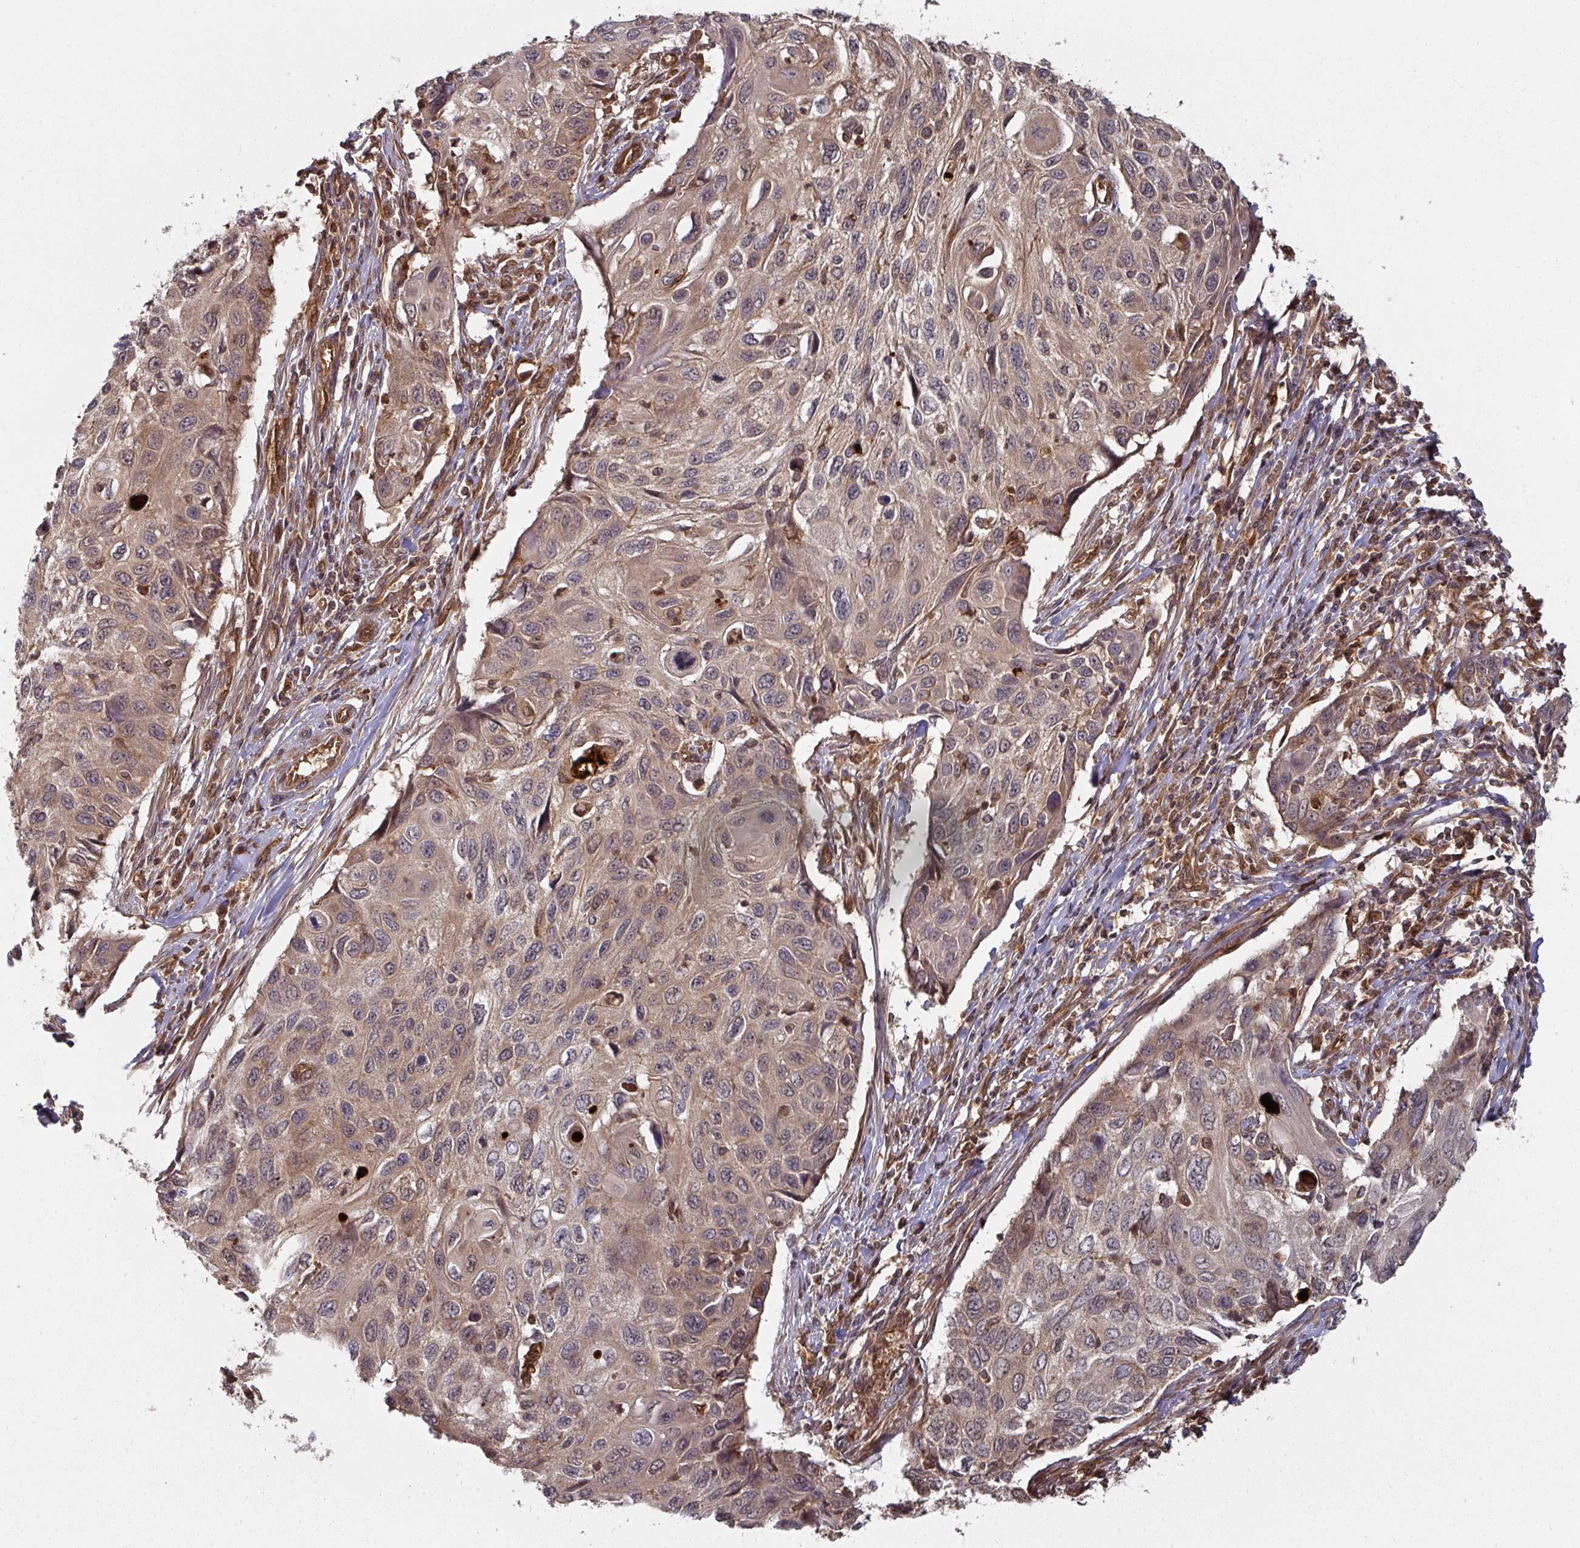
{"staining": {"intensity": "weak", "quantity": ">75%", "location": "cytoplasmic/membranous"}, "tissue": "cervical cancer", "cell_type": "Tumor cells", "image_type": "cancer", "snomed": [{"axis": "morphology", "description": "Squamous cell carcinoma, NOS"}, {"axis": "topography", "description": "Cervix"}], "caption": "Immunohistochemistry (DAB (3,3'-diaminobenzidine)) staining of cervical squamous cell carcinoma reveals weak cytoplasmic/membranous protein staining in approximately >75% of tumor cells. (DAB IHC, brown staining for protein, blue staining for nuclei).", "gene": "EIF4EBP2", "patient": {"sex": "female", "age": 70}}